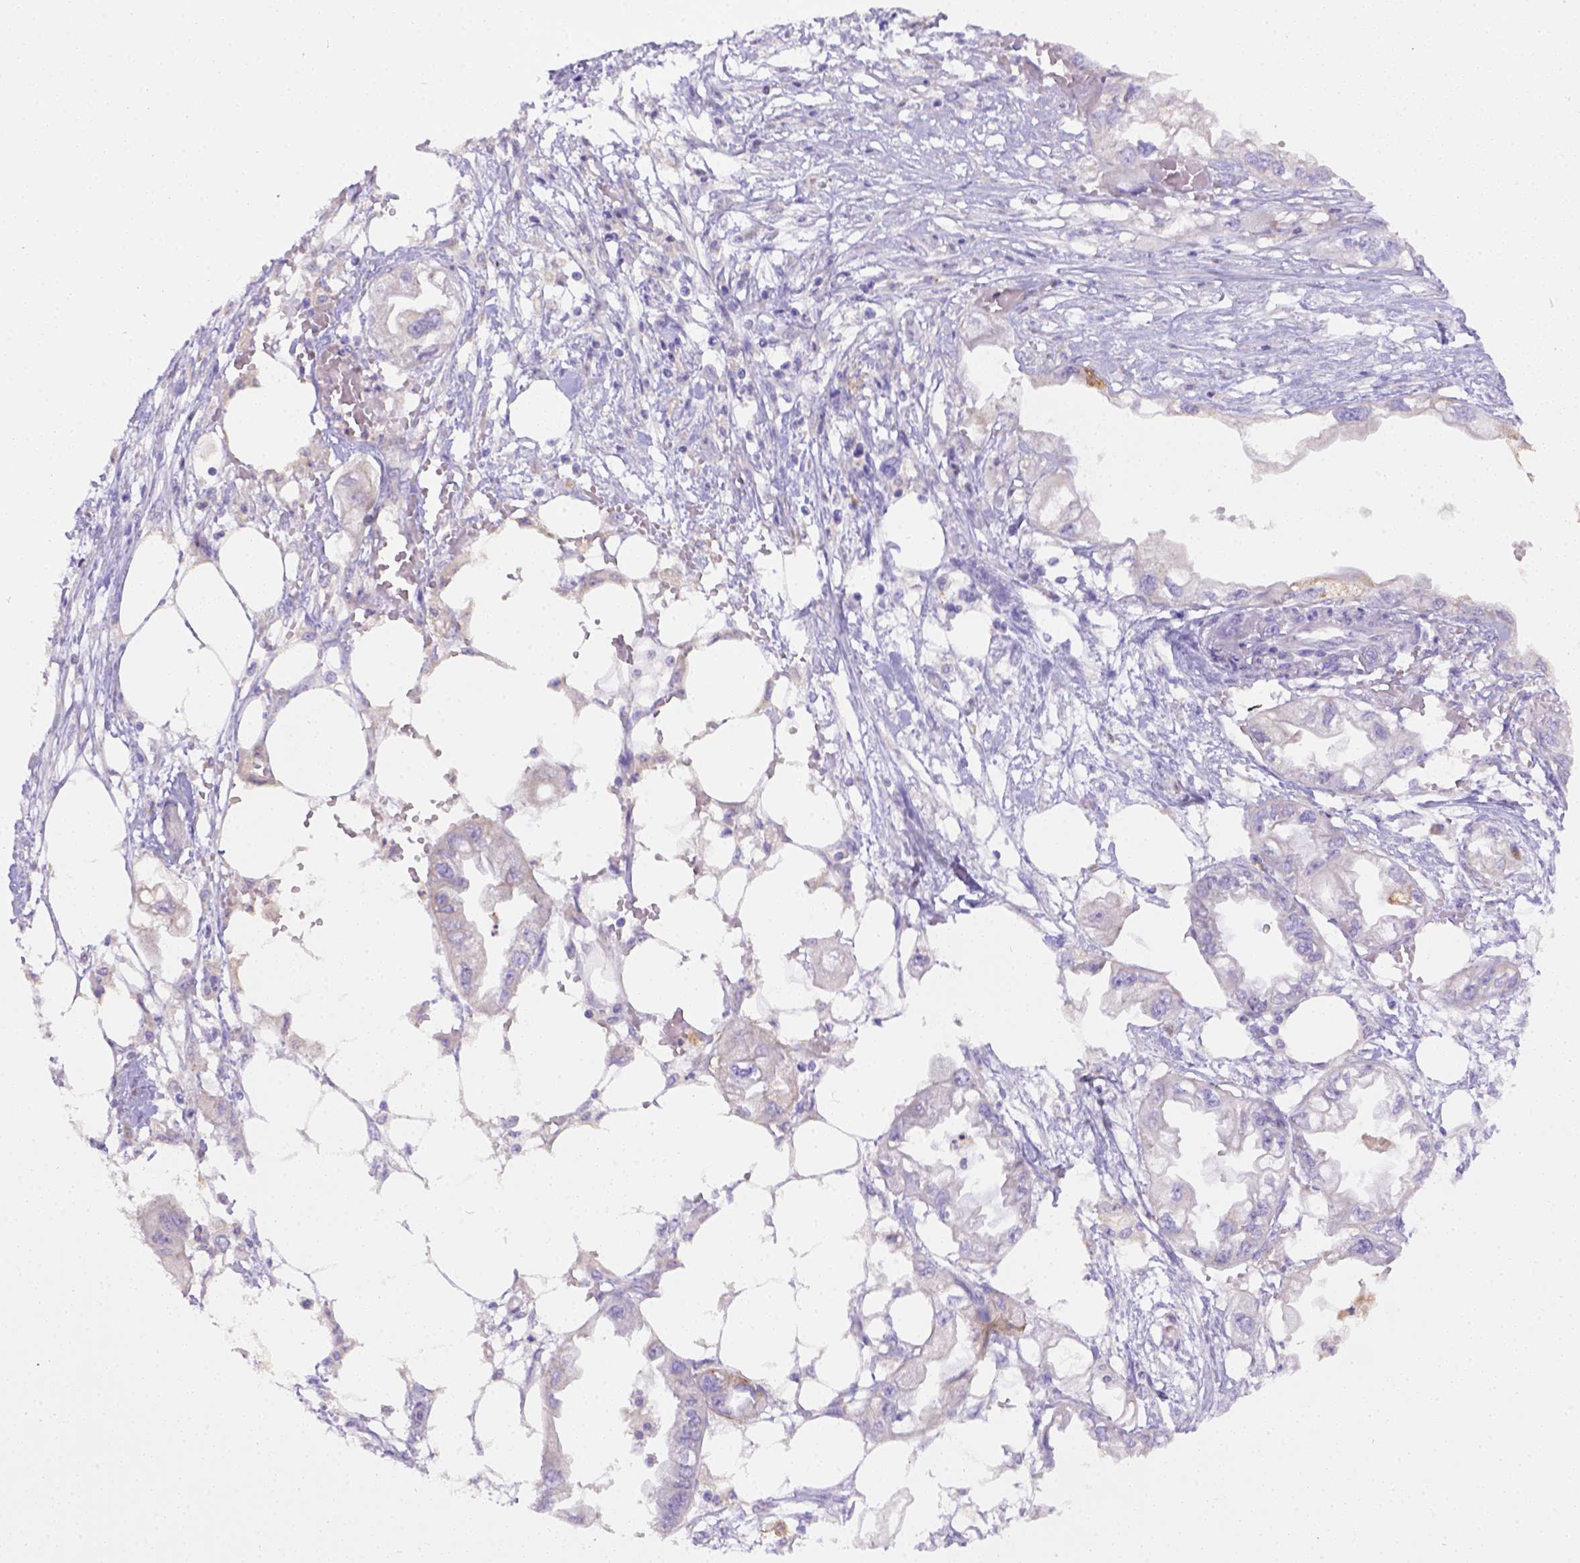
{"staining": {"intensity": "negative", "quantity": "none", "location": "none"}, "tissue": "endometrial cancer", "cell_type": "Tumor cells", "image_type": "cancer", "snomed": [{"axis": "morphology", "description": "Adenocarcinoma, NOS"}, {"axis": "morphology", "description": "Adenocarcinoma, metastatic, NOS"}, {"axis": "topography", "description": "Adipose tissue"}, {"axis": "topography", "description": "Endometrium"}], "caption": "Endometrial cancer (adenocarcinoma) stained for a protein using IHC shows no expression tumor cells.", "gene": "CD40", "patient": {"sex": "female", "age": 67}}